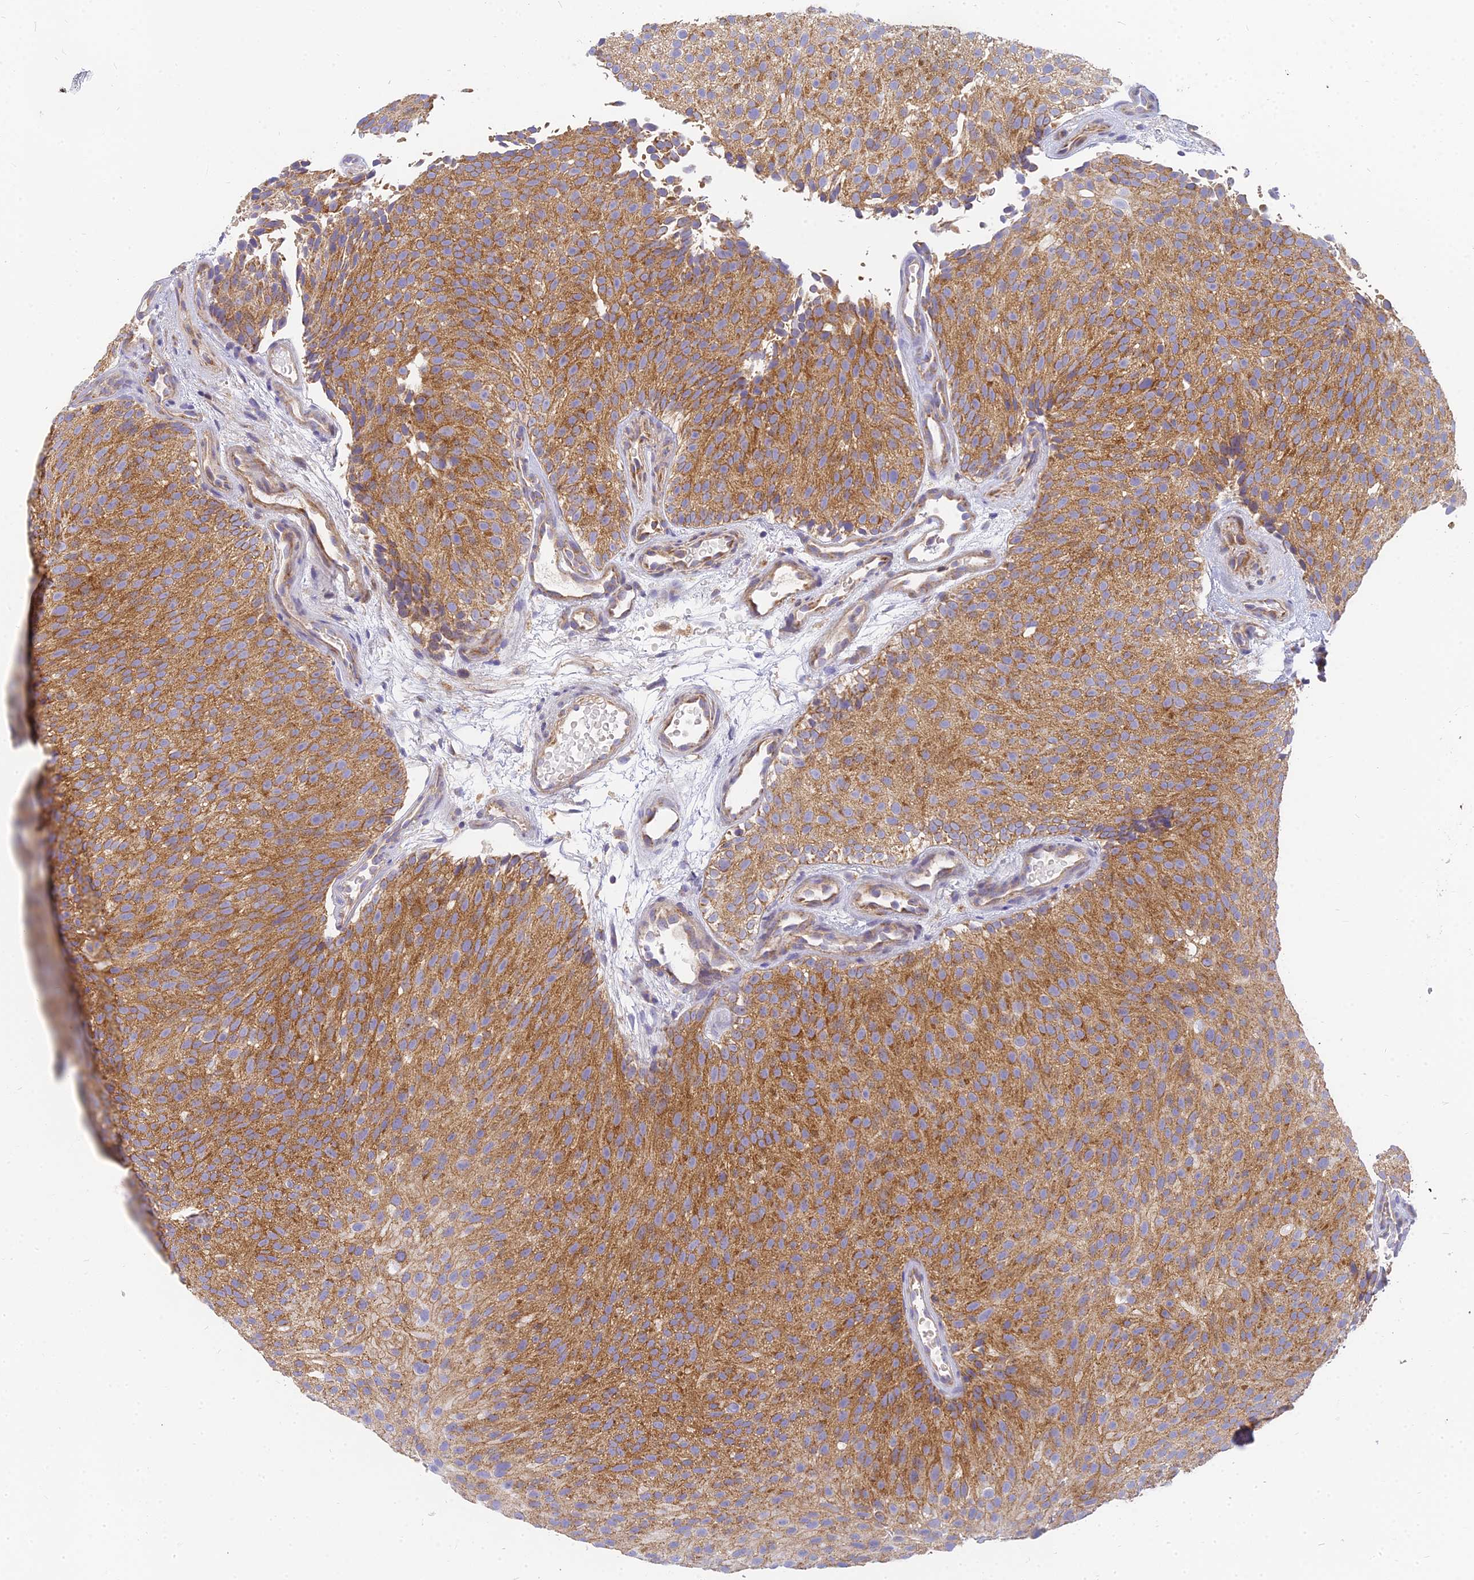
{"staining": {"intensity": "moderate", "quantity": ">75%", "location": "cytoplasmic/membranous"}, "tissue": "urothelial cancer", "cell_type": "Tumor cells", "image_type": "cancer", "snomed": [{"axis": "morphology", "description": "Urothelial carcinoma, Low grade"}, {"axis": "topography", "description": "Urinary bladder"}], "caption": "Immunohistochemistry (DAB) staining of human urothelial carcinoma (low-grade) shows moderate cytoplasmic/membranous protein staining in approximately >75% of tumor cells.", "gene": "MRPL15", "patient": {"sex": "male", "age": 78}}